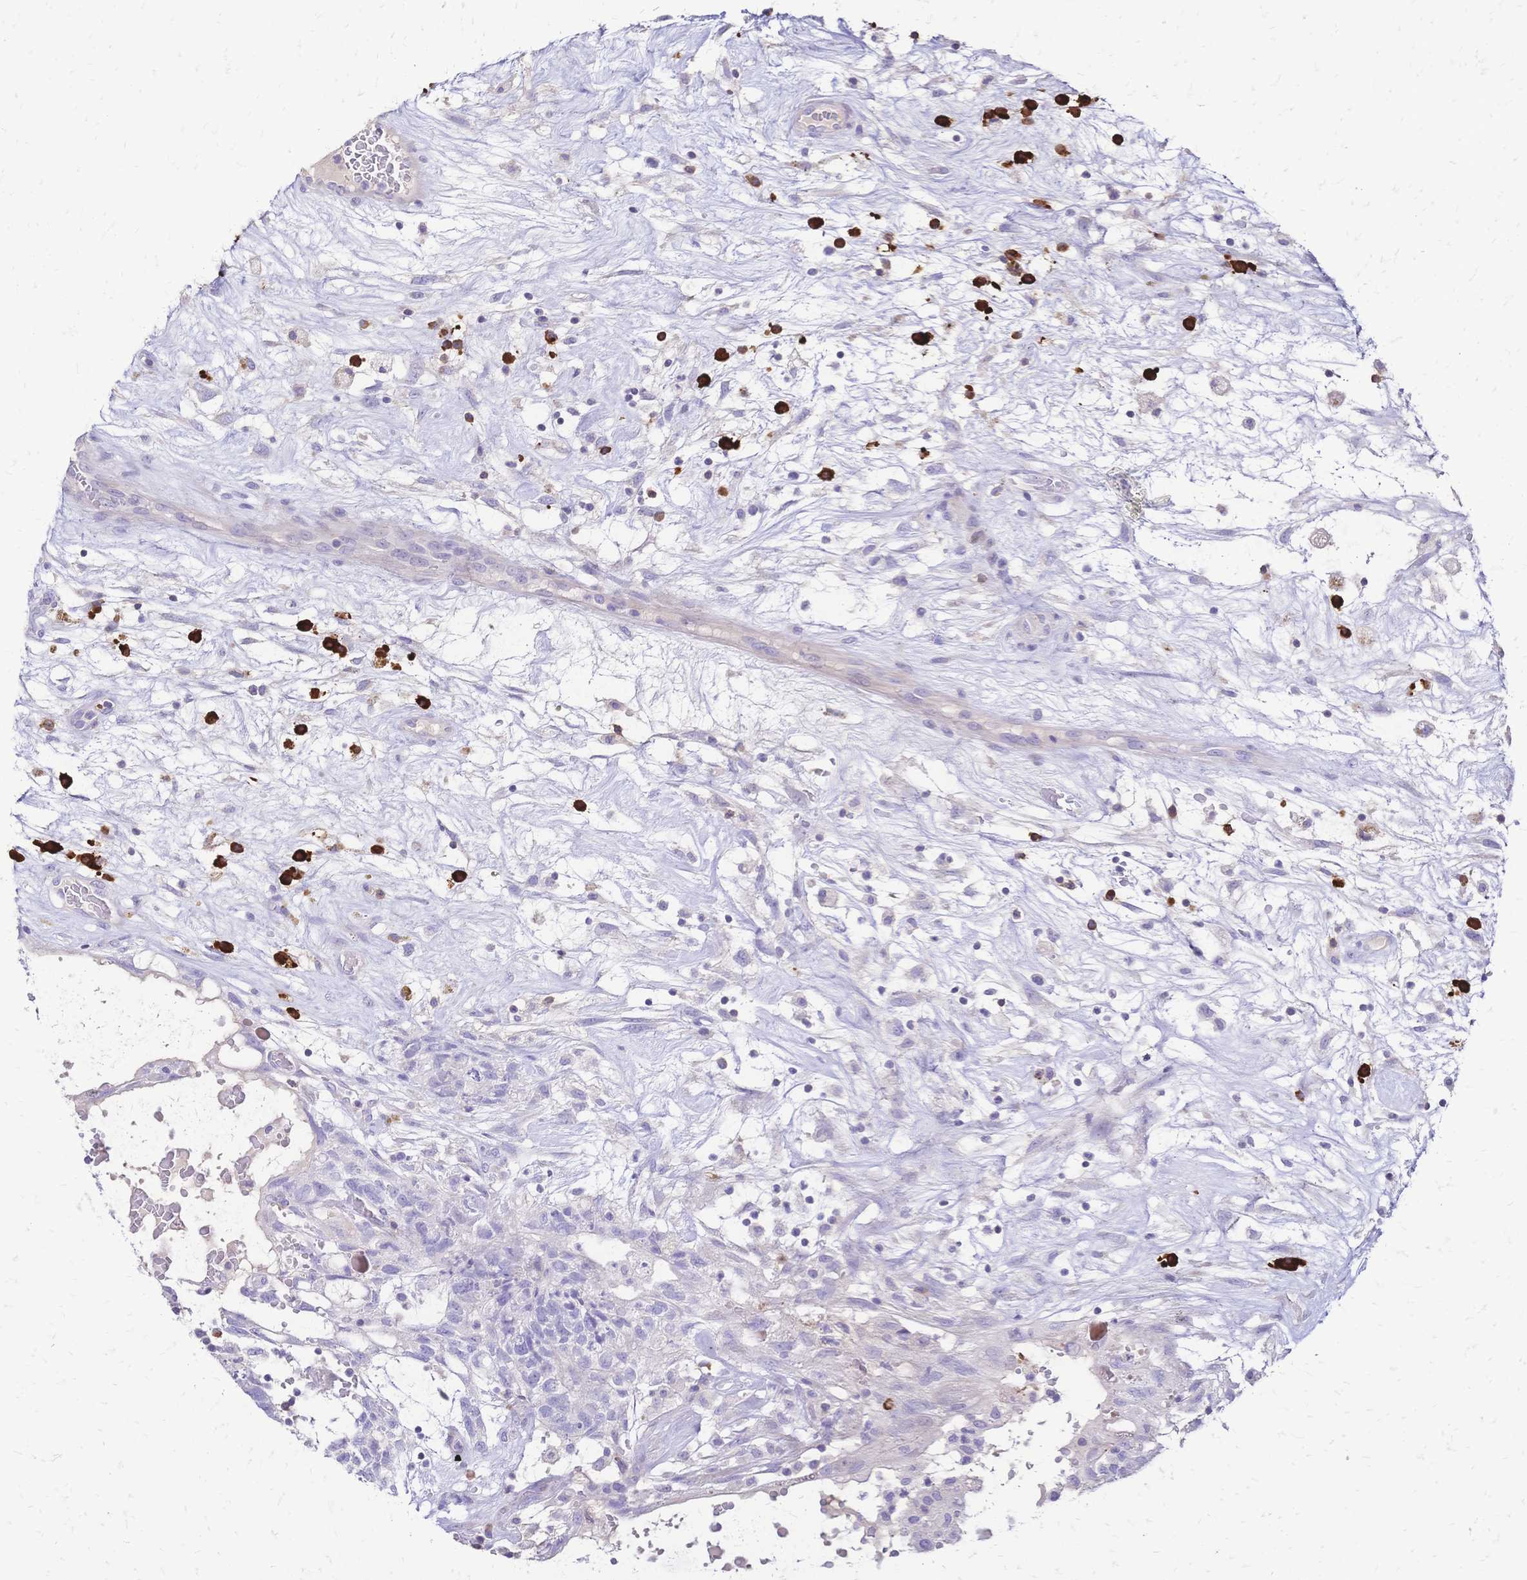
{"staining": {"intensity": "negative", "quantity": "none", "location": "none"}, "tissue": "testis cancer", "cell_type": "Tumor cells", "image_type": "cancer", "snomed": [{"axis": "morphology", "description": "Normal tissue, NOS"}, {"axis": "morphology", "description": "Carcinoma, Embryonal, NOS"}, {"axis": "topography", "description": "Testis"}], "caption": "Immunohistochemistry (IHC) of human testis cancer reveals no staining in tumor cells. (DAB (3,3'-diaminobenzidine) immunohistochemistry (IHC) visualized using brightfield microscopy, high magnification).", "gene": "IL2RA", "patient": {"sex": "male", "age": 32}}